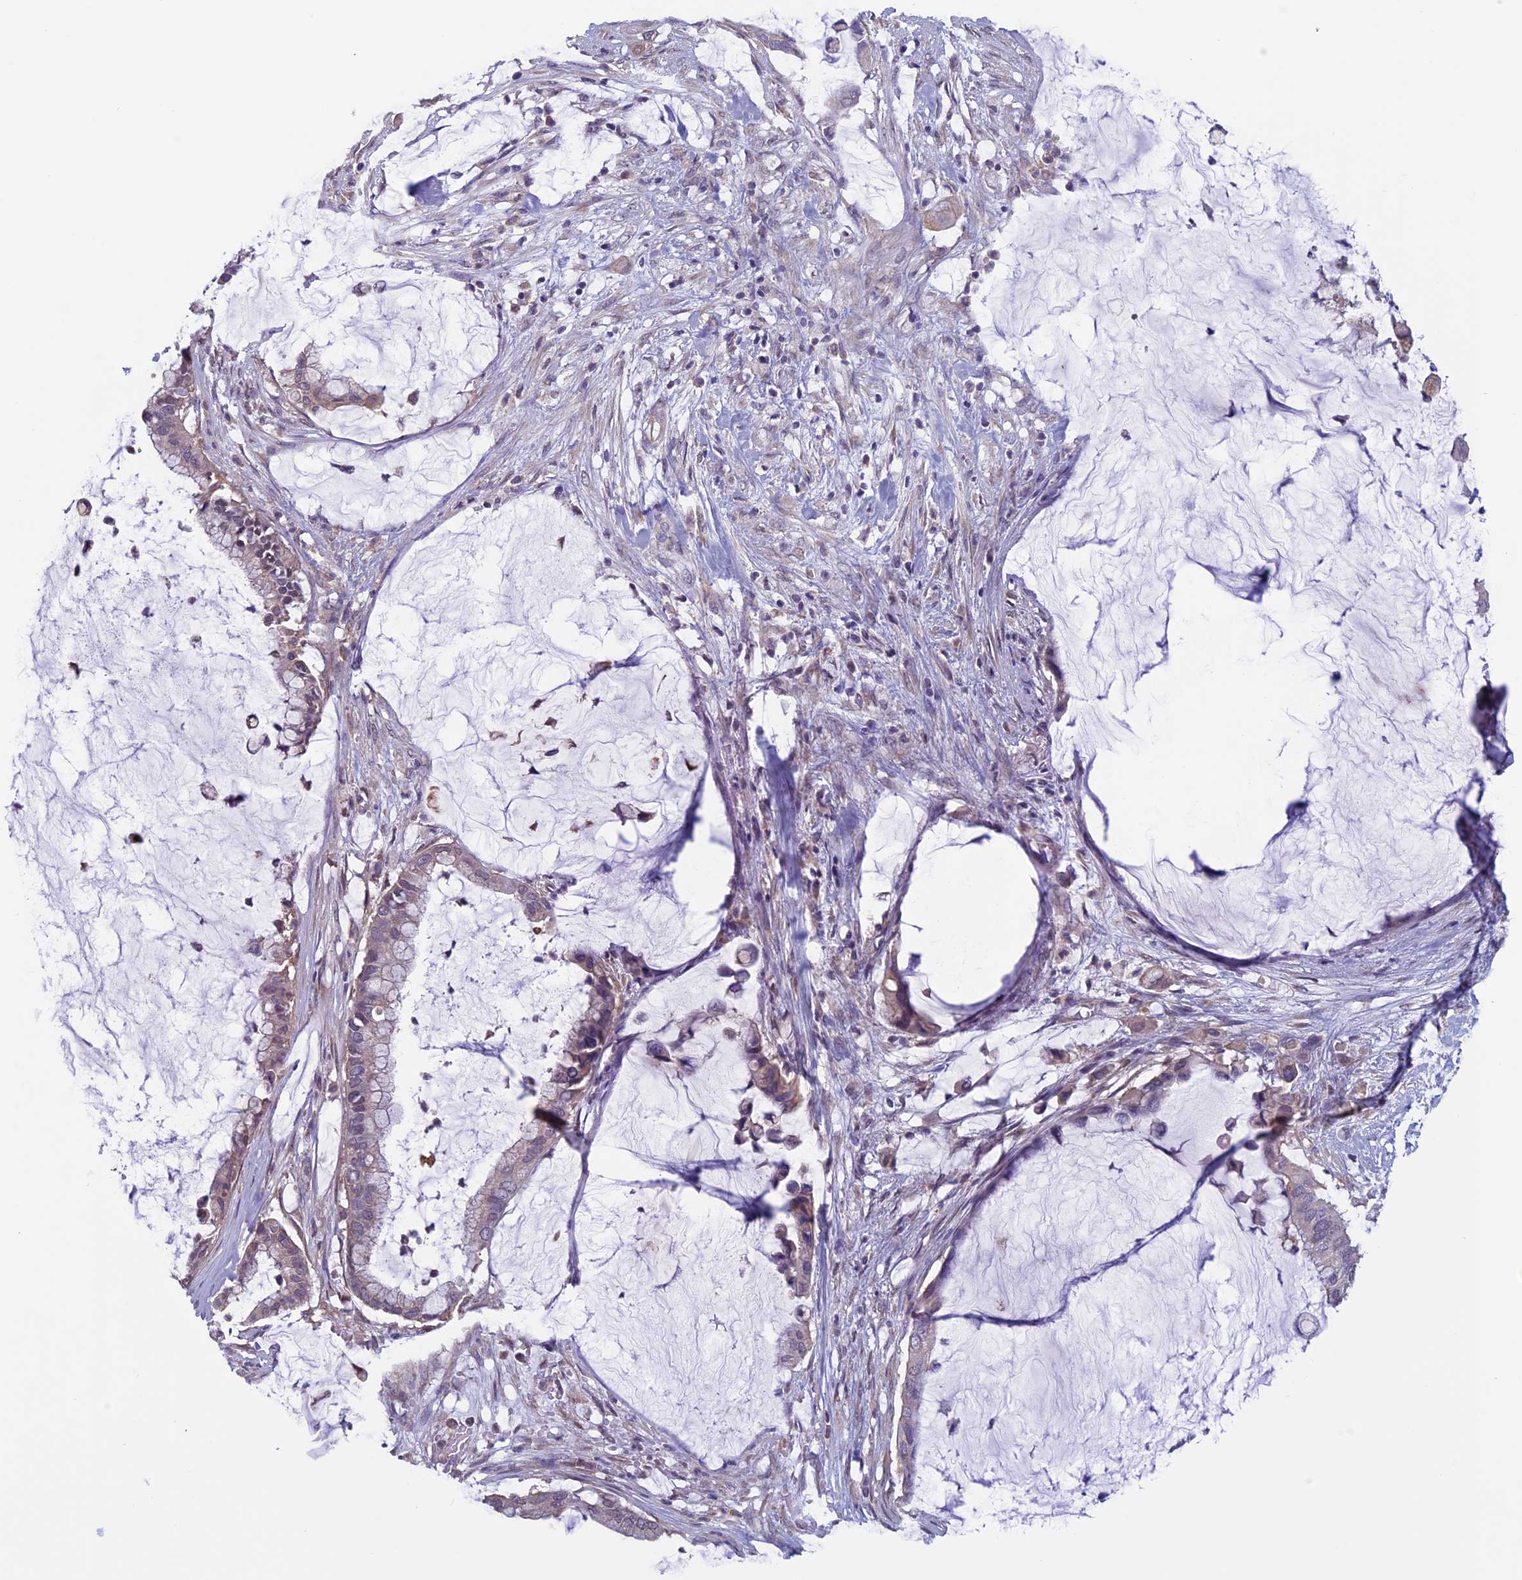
{"staining": {"intensity": "weak", "quantity": "25%-75%", "location": "cytoplasmic/membranous"}, "tissue": "pancreatic cancer", "cell_type": "Tumor cells", "image_type": "cancer", "snomed": [{"axis": "morphology", "description": "Adenocarcinoma, NOS"}, {"axis": "topography", "description": "Pancreas"}], "caption": "This is a photomicrograph of immunohistochemistry staining of pancreatic cancer, which shows weak expression in the cytoplasmic/membranous of tumor cells.", "gene": "SLC1A6", "patient": {"sex": "male", "age": 41}}